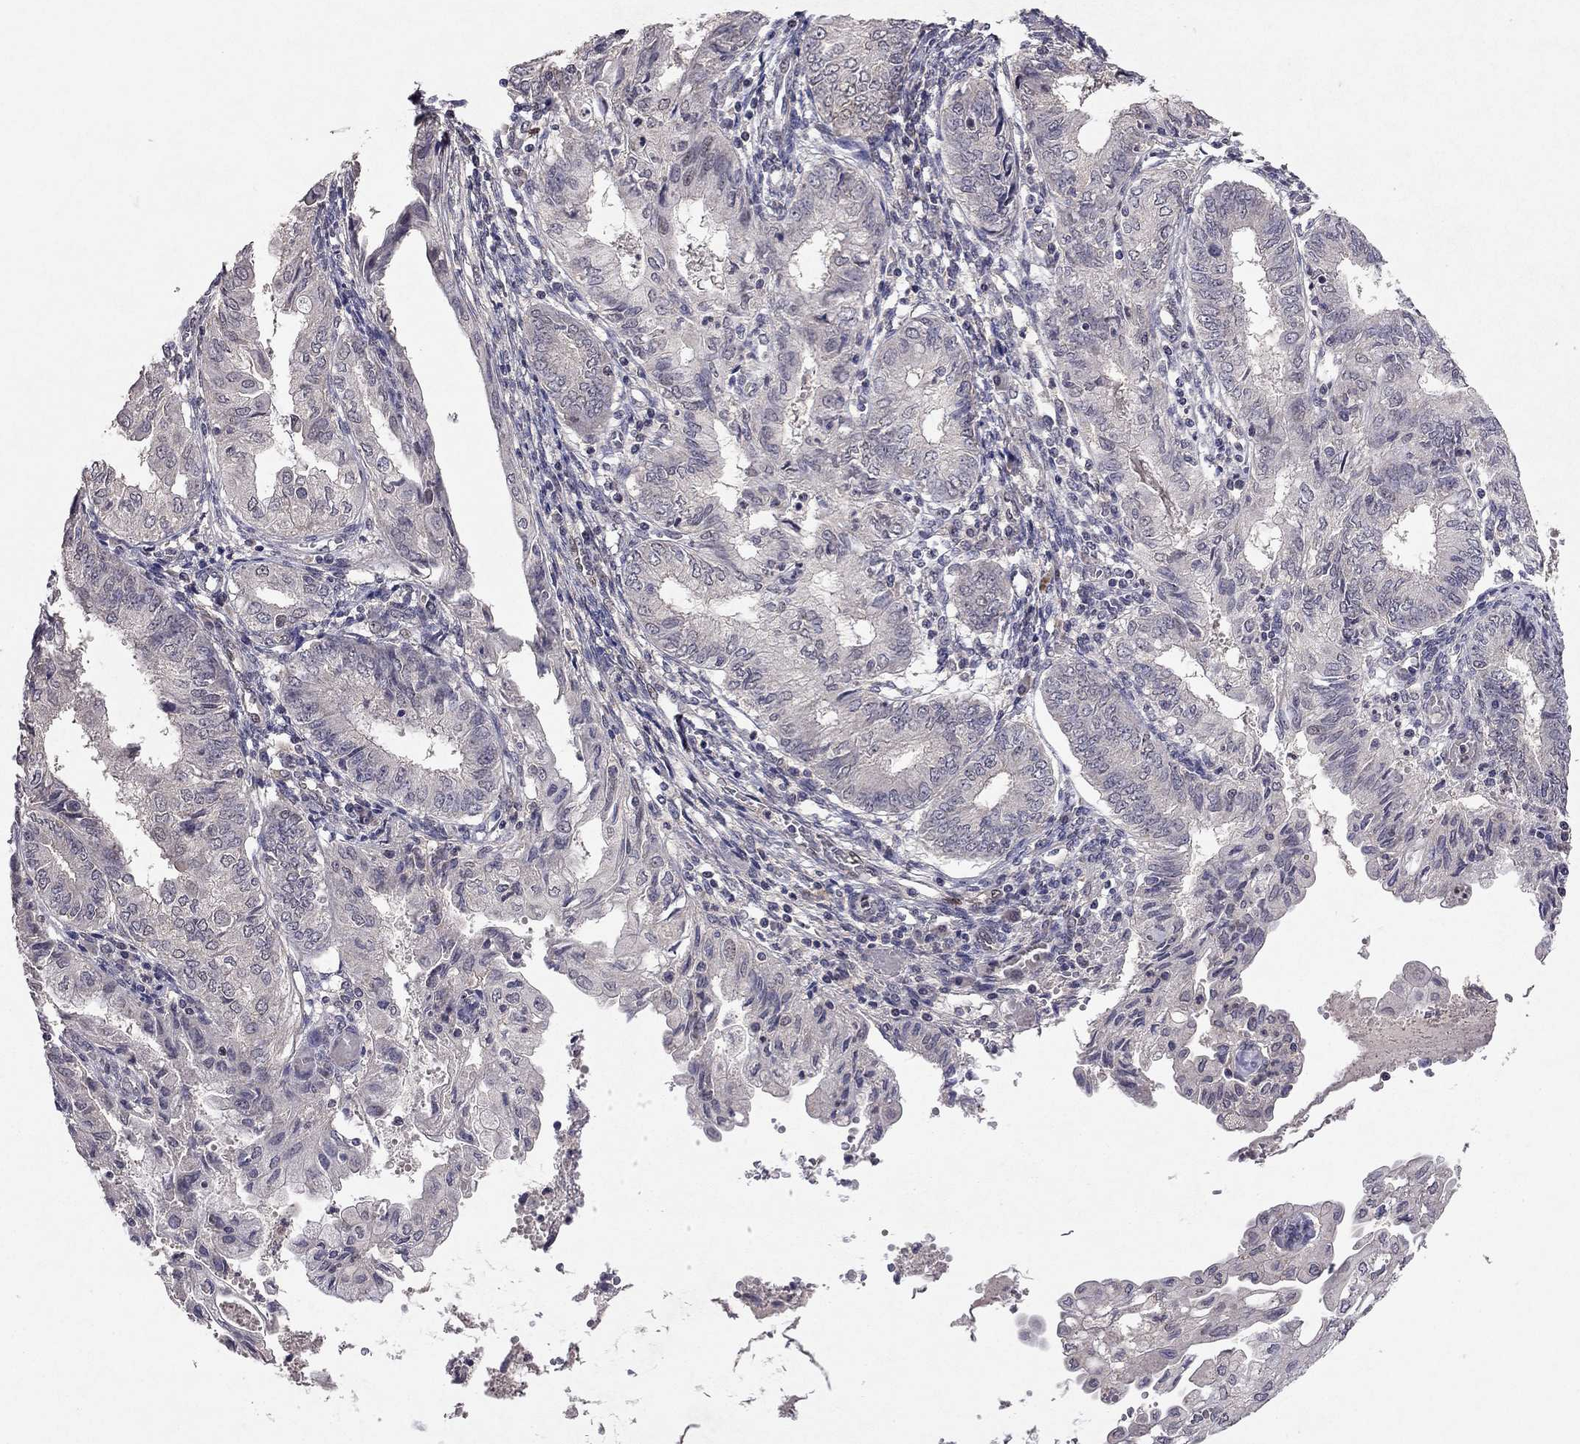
{"staining": {"intensity": "negative", "quantity": "none", "location": "none"}, "tissue": "endometrial cancer", "cell_type": "Tumor cells", "image_type": "cancer", "snomed": [{"axis": "morphology", "description": "Adenocarcinoma, NOS"}, {"axis": "topography", "description": "Endometrium"}], "caption": "IHC photomicrograph of human adenocarcinoma (endometrial) stained for a protein (brown), which shows no expression in tumor cells. (Stains: DAB (3,3'-diaminobenzidine) immunohistochemistry with hematoxylin counter stain, Microscopy: brightfield microscopy at high magnification).", "gene": "ESR2", "patient": {"sex": "female", "age": 68}}